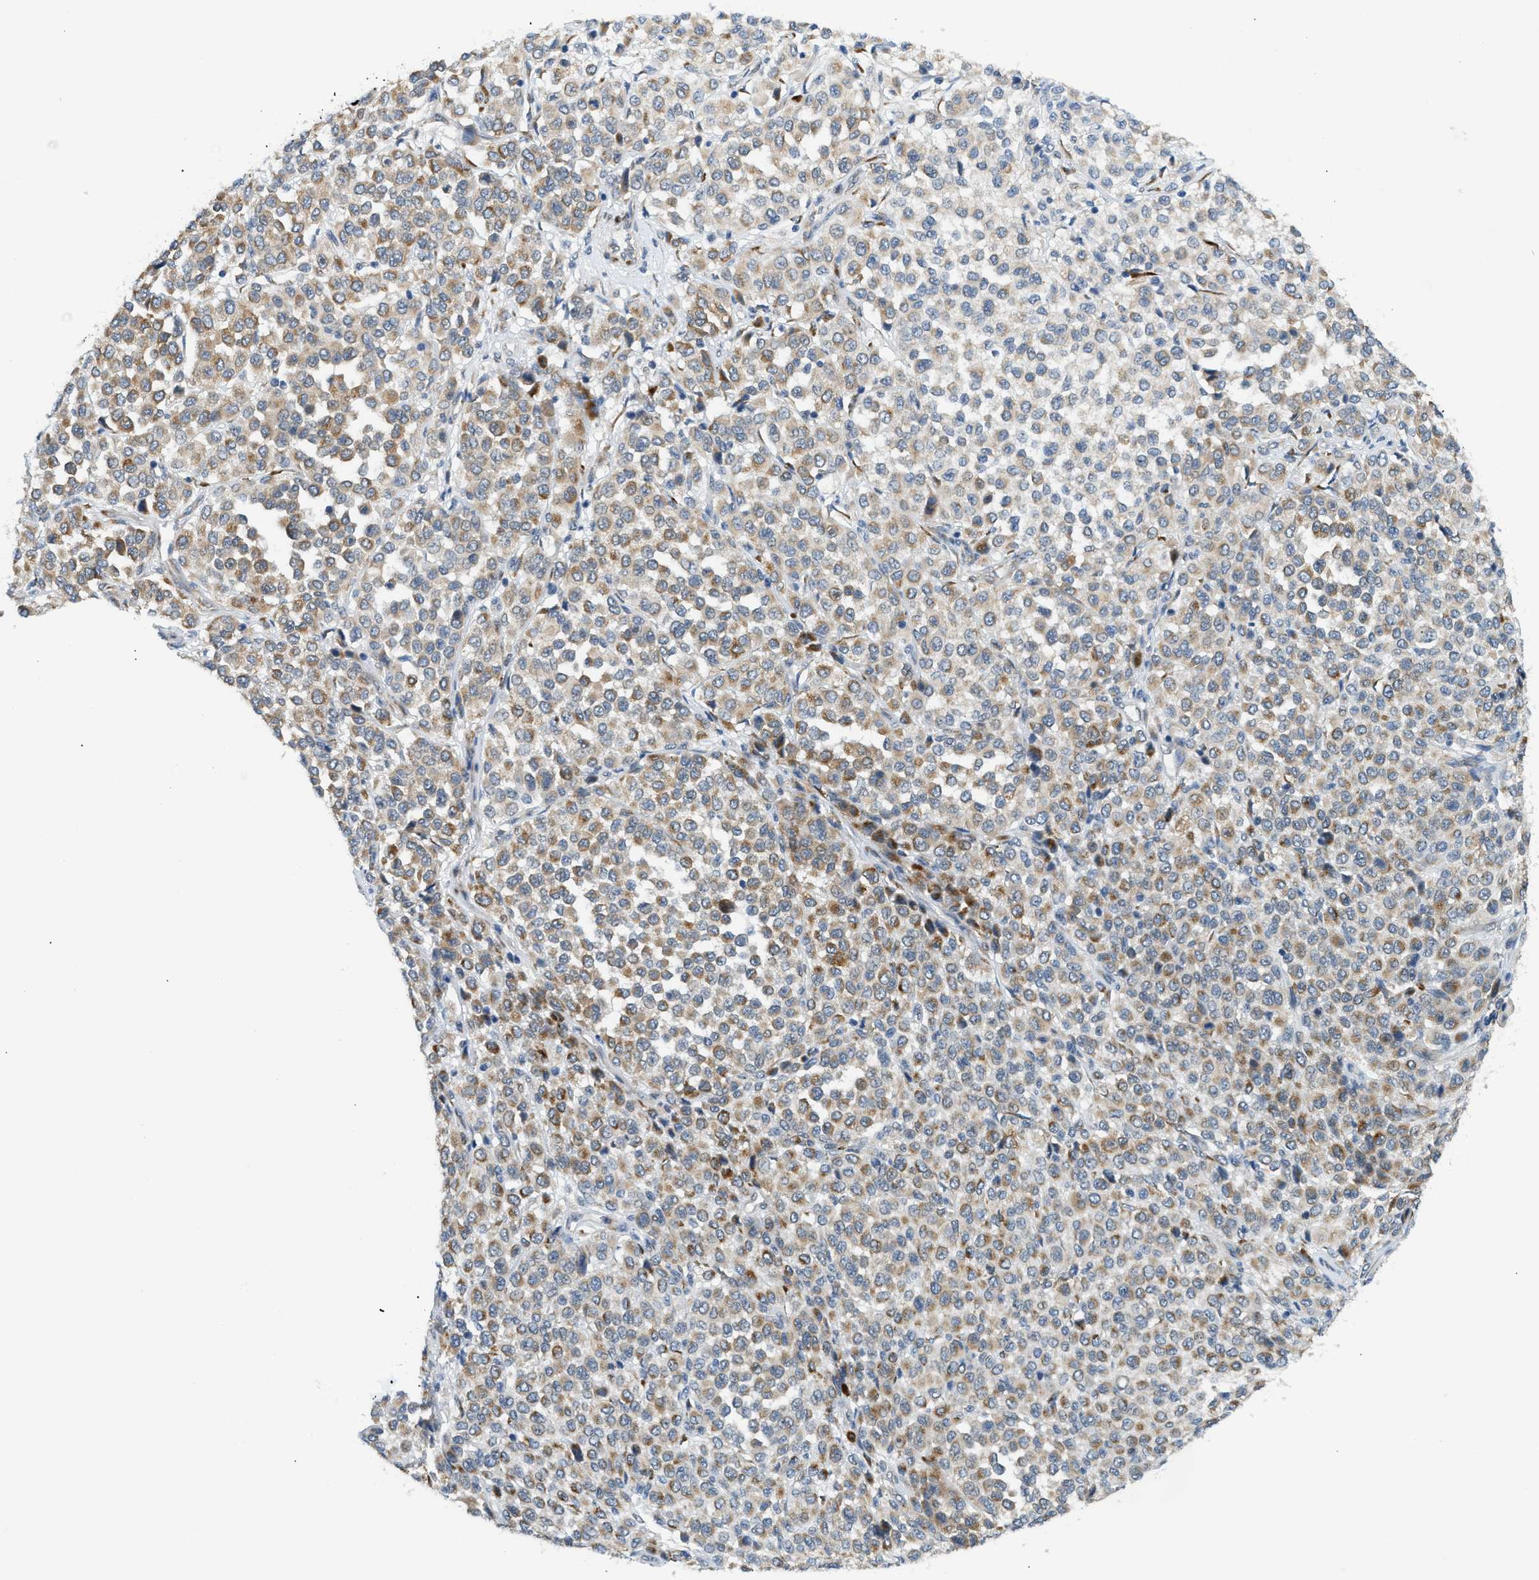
{"staining": {"intensity": "moderate", "quantity": ">75%", "location": "cytoplasmic/membranous"}, "tissue": "melanoma", "cell_type": "Tumor cells", "image_type": "cancer", "snomed": [{"axis": "morphology", "description": "Malignant melanoma, Metastatic site"}, {"axis": "topography", "description": "Pancreas"}], "caption": "Immunohistochemistry (IHC) micrograph of neoplastic tissue: melanoma stained using IHC exhibits medium levels of moderate protein expression localized specifically in the cytoplasmic/membranous of tumor cells, appearing as a cytoplasmic/membranous brown color.", "gene": "KCNC2", "patient": {"sex": "female", "age": 30}}